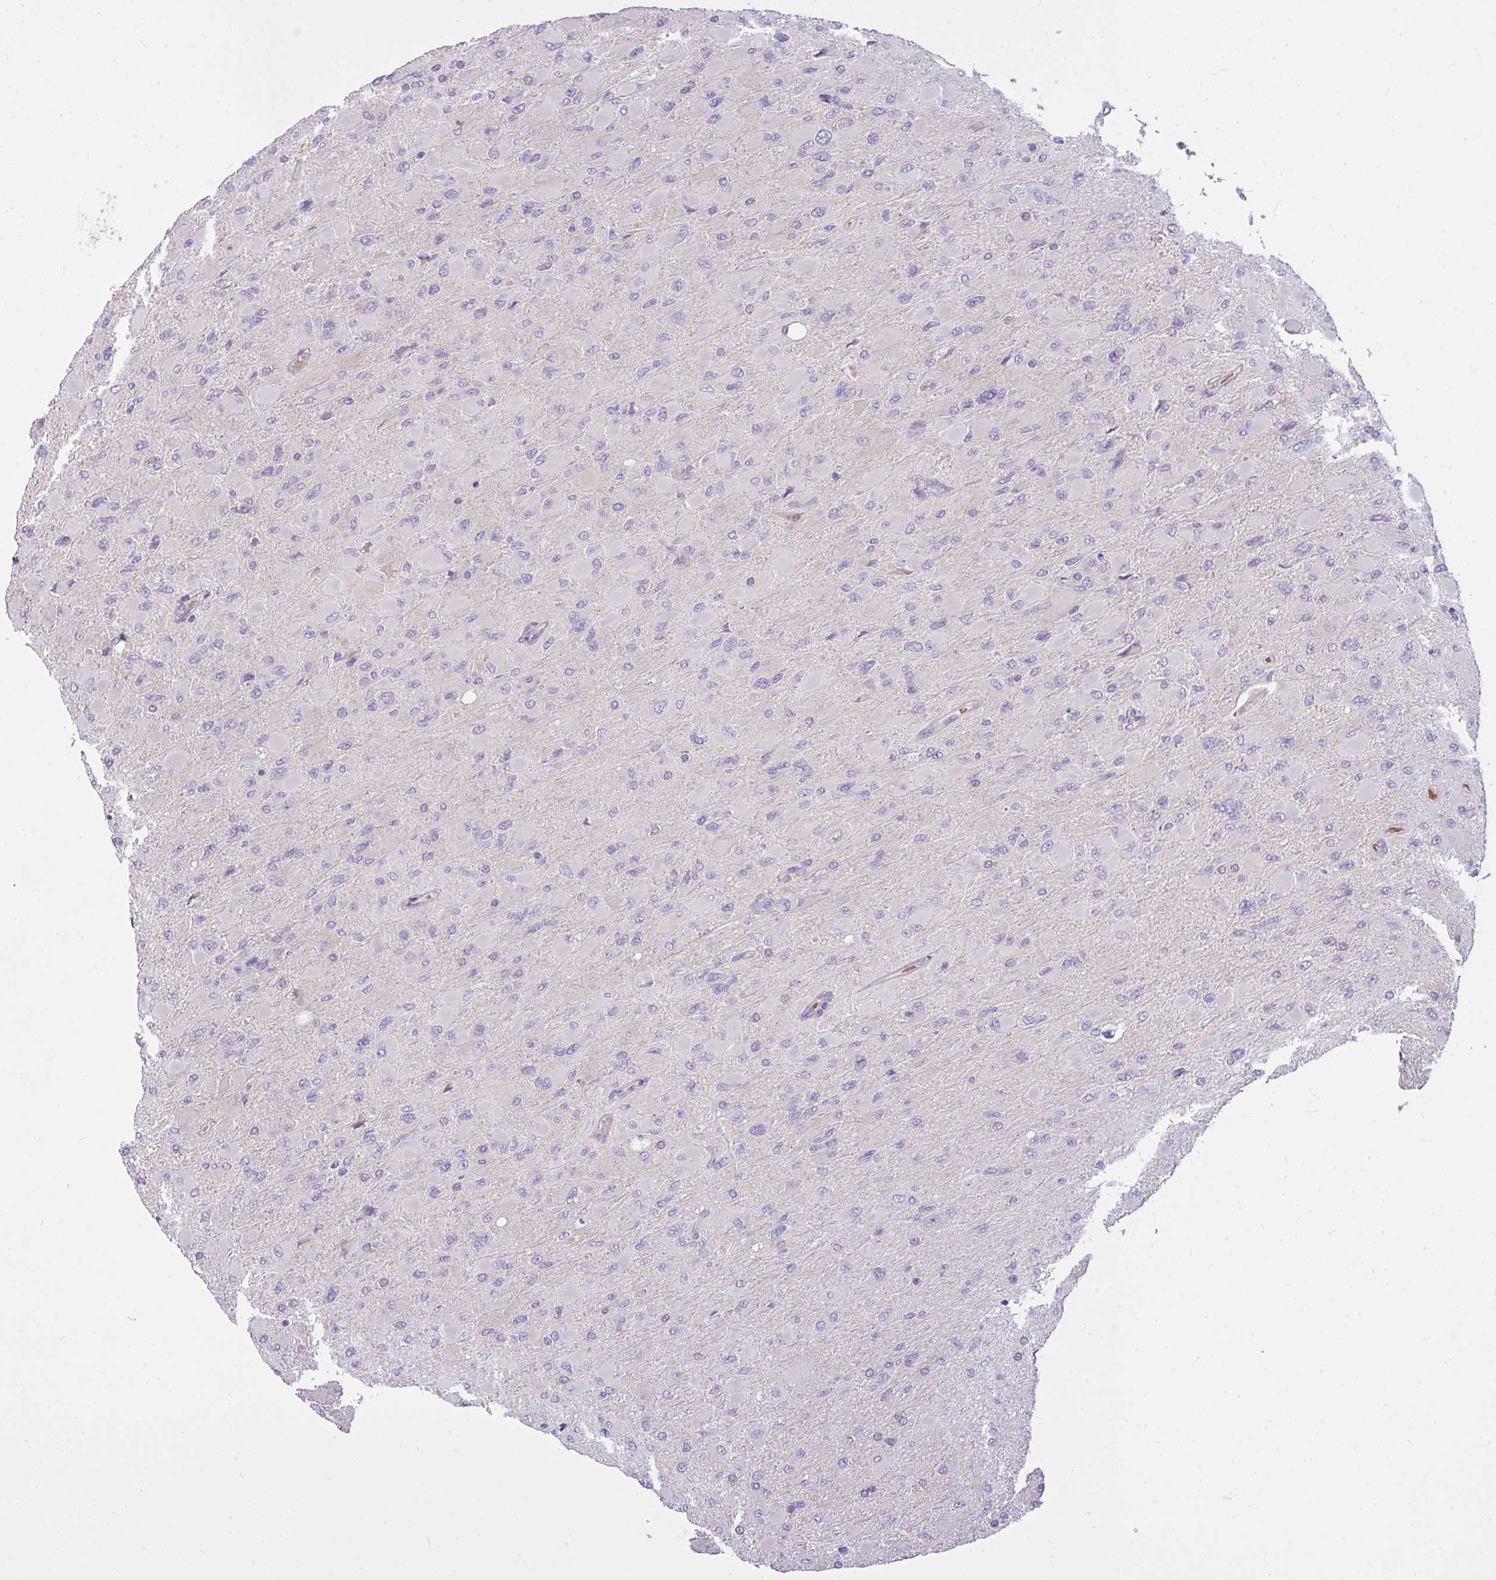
{"staining": {"intensity": "negative", "quantity": "none", "location": "none"}, "tissue": "glioma", "cell_type": "Tumor cells", "image_type": "cancer", "snomed": [{"axis": "morphology", "description": "Glioma, malignant, High grade"}, {"axis": "topography", "description": "Cerebral cortex"}], "caption": "IHC image of human malignant glioma (high-grade) stained for a protein (brown), which reveals no expression in tumor cells. (Immunohistochemistry, brightfield microscopy, high magnification).", "gene": "MOCS1", "patient": {"sex": "female", "age": 36}}